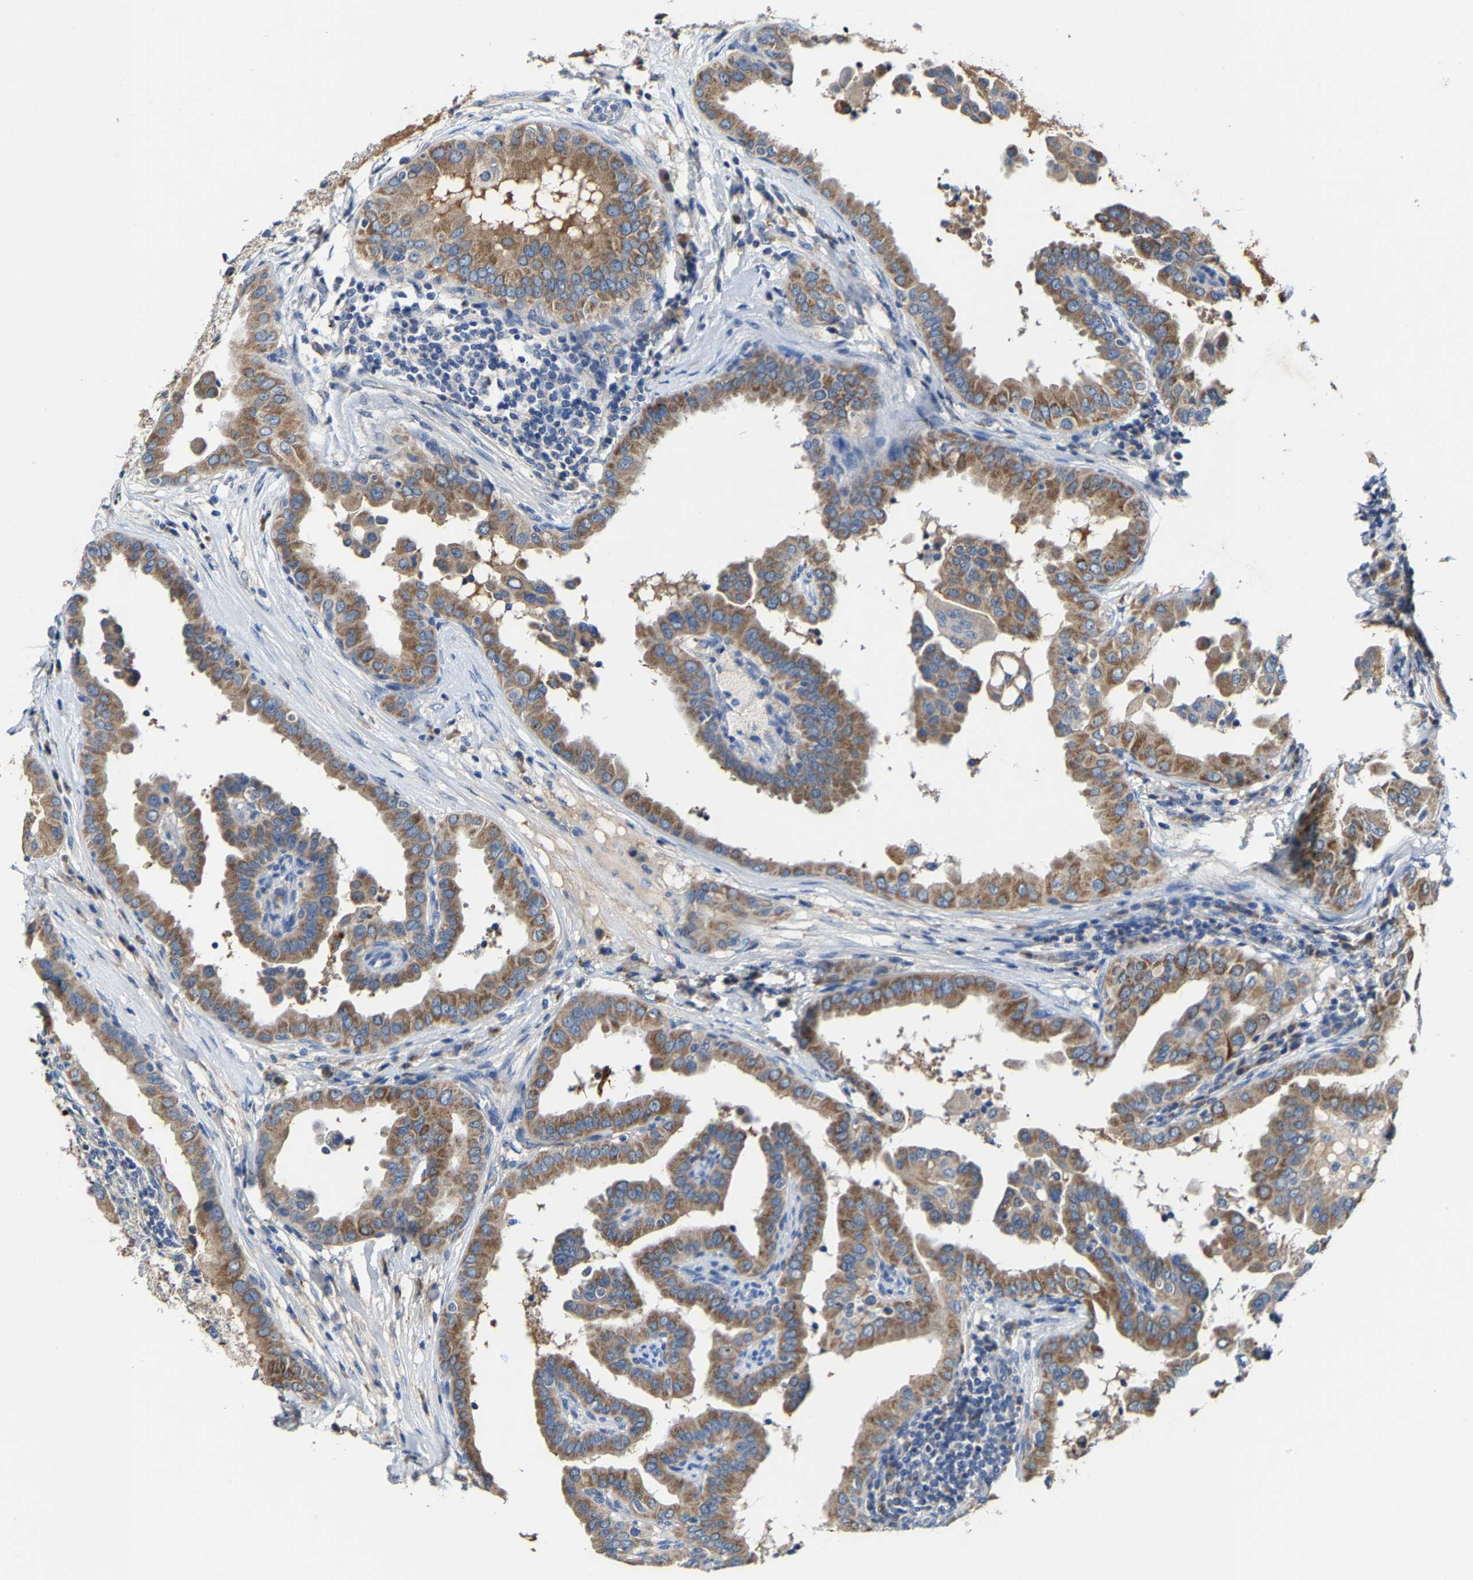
{"staining": {"intensity": "moderate", "quantity": ">75%", "location": "cytoplasmic/membranous"}, "tissue": "thyroid cancer", "cell_type": "Tumor cells", "image_type": "cancer", "snomed": [{"axis": "morphology", "description": "Papillary adenocarcinoma, NOS"}, {"axis": "topography", "description": "Thyroid gland"}], "caption": "High-magnification brightfield microscopy of thyroid cancer stained with DAB (brown) and counterstained with hematoxylin (blue). tumor cells exhibit moderate cytoplasmic/membranous expression is appreciated in approximately>75% of cells. The staining was performed using DAB, with brown indicating positive protein expression. Nuclei are stained blue with hematoxylin.", "gene": "SLC25A25", "patient": {"sex": "male", "age": 33}}